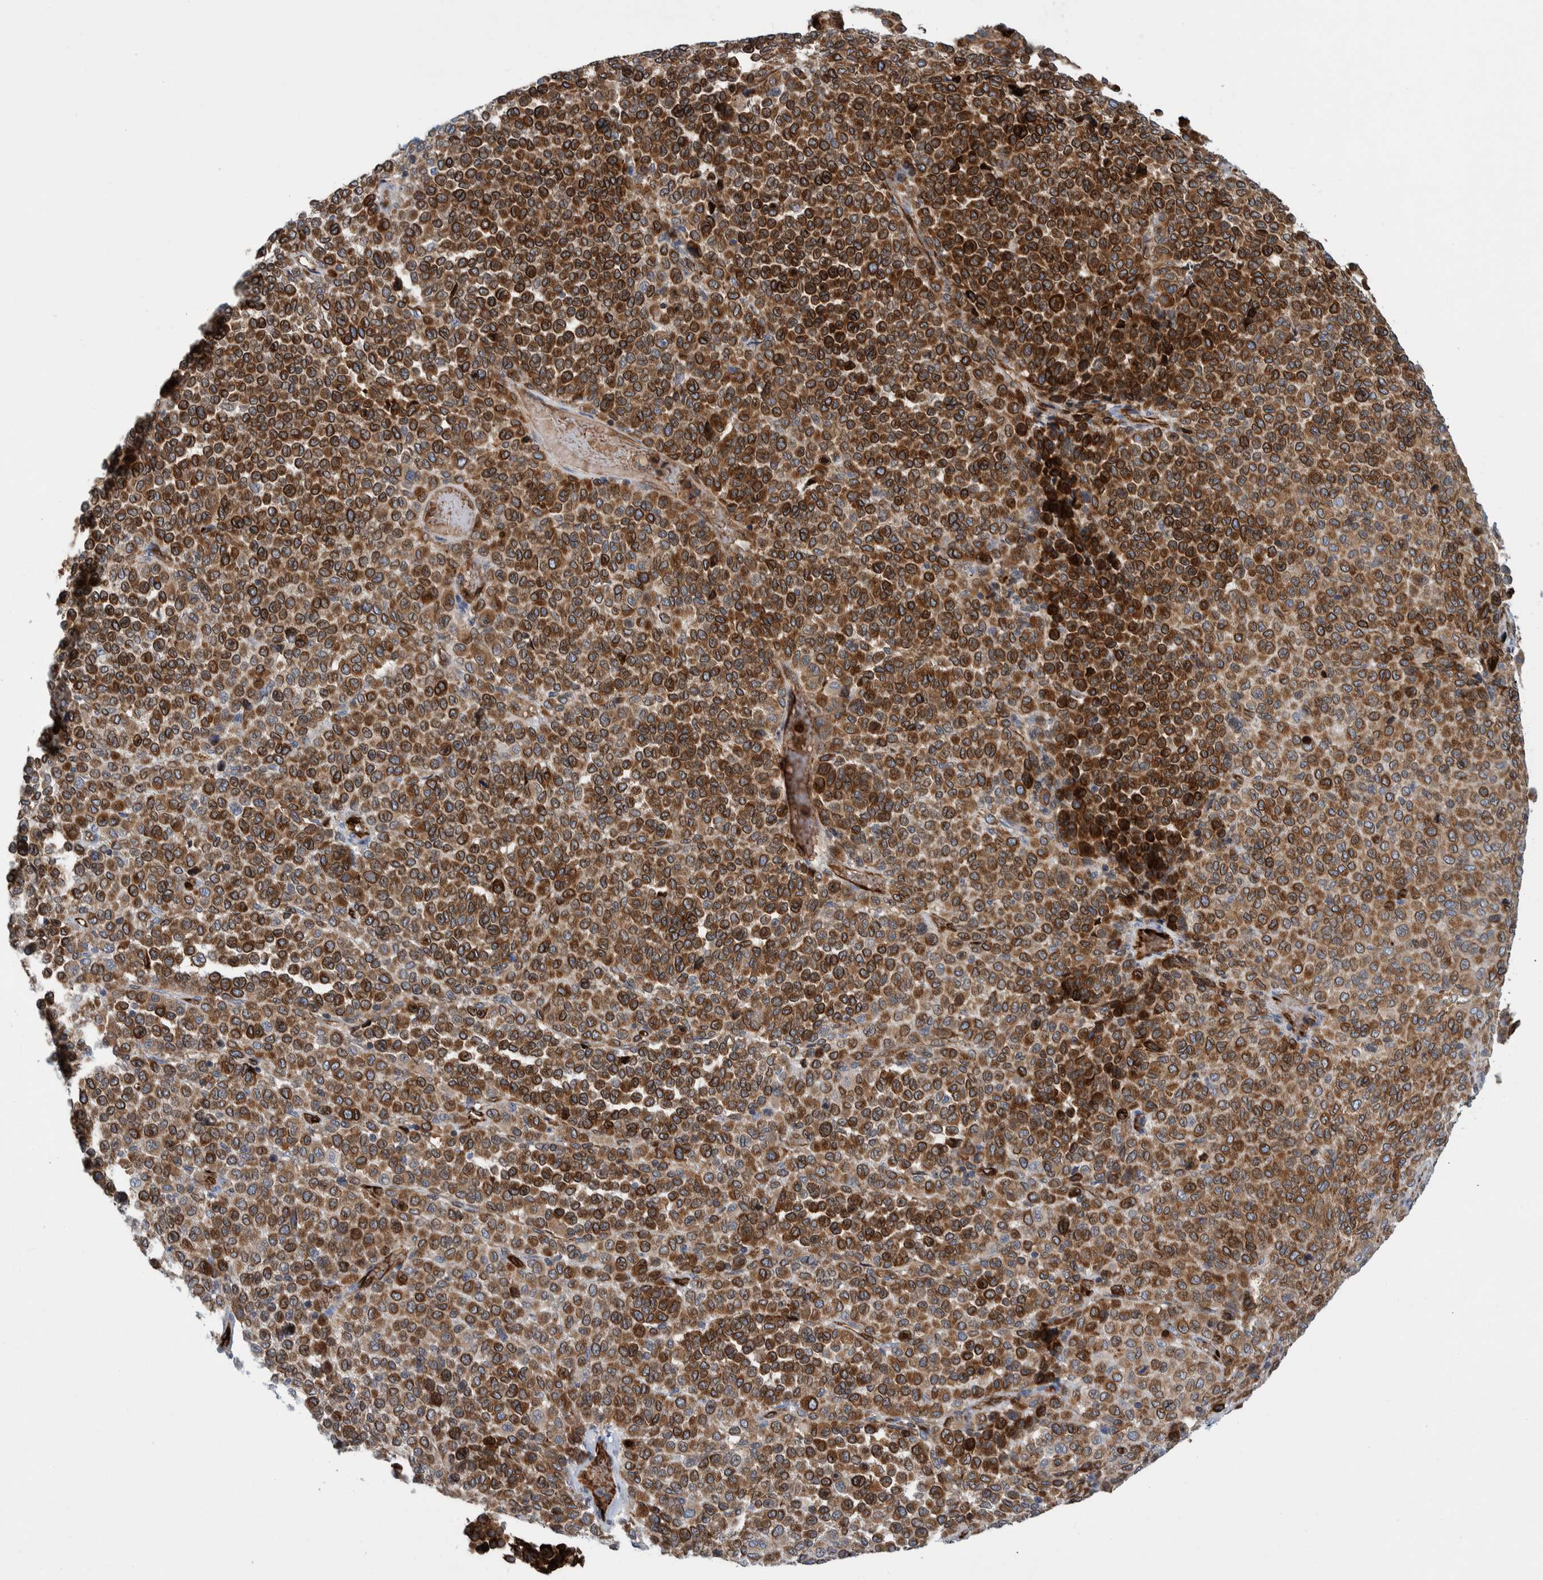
{"staining": {"intensity": "strong", "quantity": ">75%", "location": "cytoplasmic/membranous"}, "tissue": "melanoma", "cell_type": "Tumor cells", "image_type": "cancer", "snomed": [{"axis": "morphology", "description": "Malignant melanoma, Metastatic site"}, {"axis": "topography", "description": "Pancreas"}], "caption": "Tumor cells exhibit high levels of strong cytoplasmic/membranous expression in about >75% of cells in human malignant melanoma (metastatic site). Nuclei are stained in blue.", "gene": "THEM6", "patient": {"sex": "female", "age": 30}}